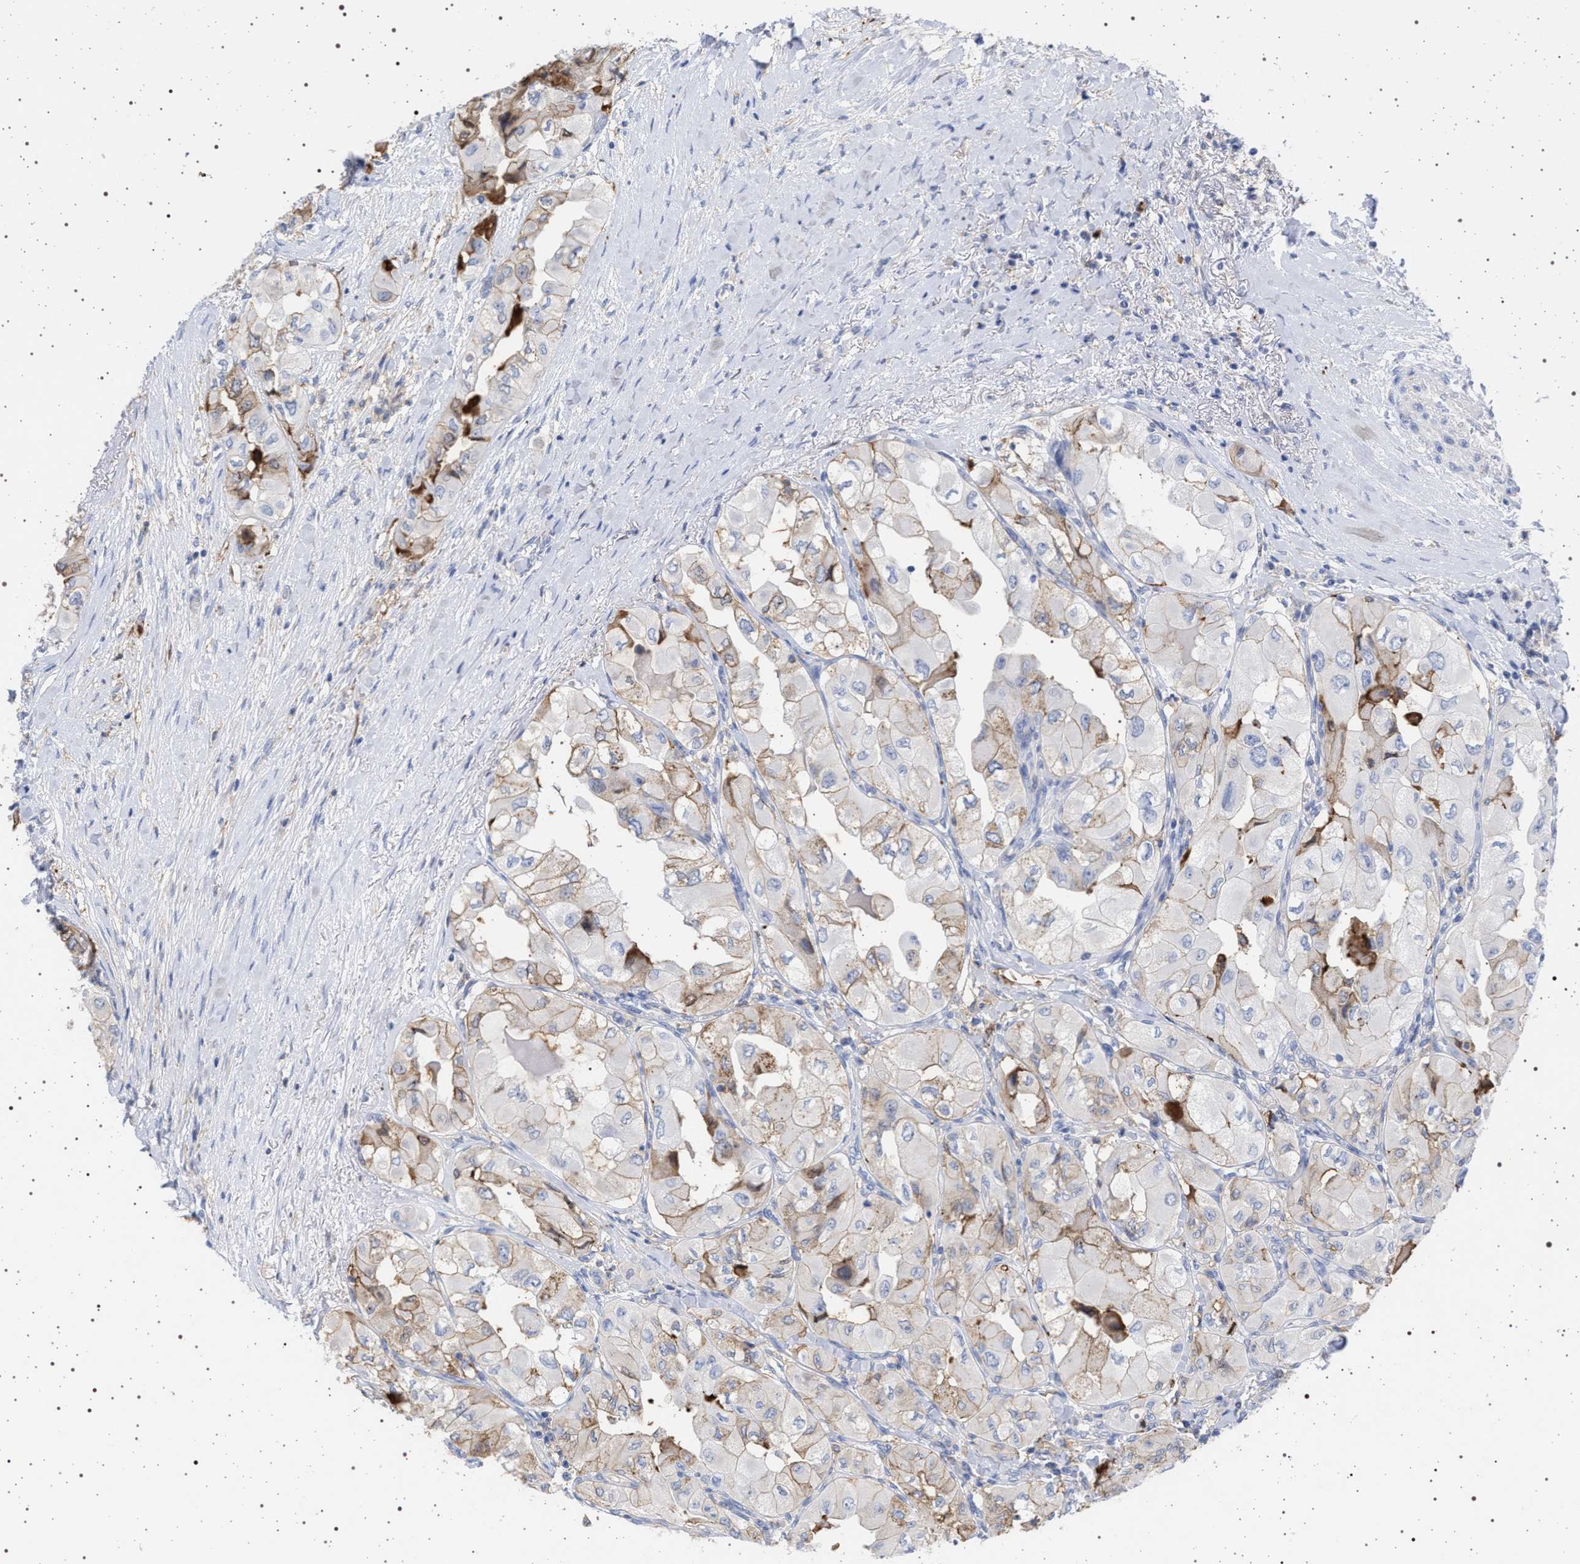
{"staining": {"intensity": "moderate", "quantity": "<25%", "location": "cytoplasmic/membranous"}, "tissue": "thyroid cancer", "cell_type": "Tumor cells", "image_type": "cancer", "snomed": [{"axis": "morphology", "description": "Papillary adenocarcinoma, NOS"}, {"axis": "topography", "description": "Thyroid gland"}], "caption": "Protein staining by immunohistochemistry displays moderate cytoplasmic/membranous expression in about <25% of tumor cells in thyroid cancer (papillary adenocarcinoma).", "gene": "PLG", "patient": {"sex": "female", "age": 59}}